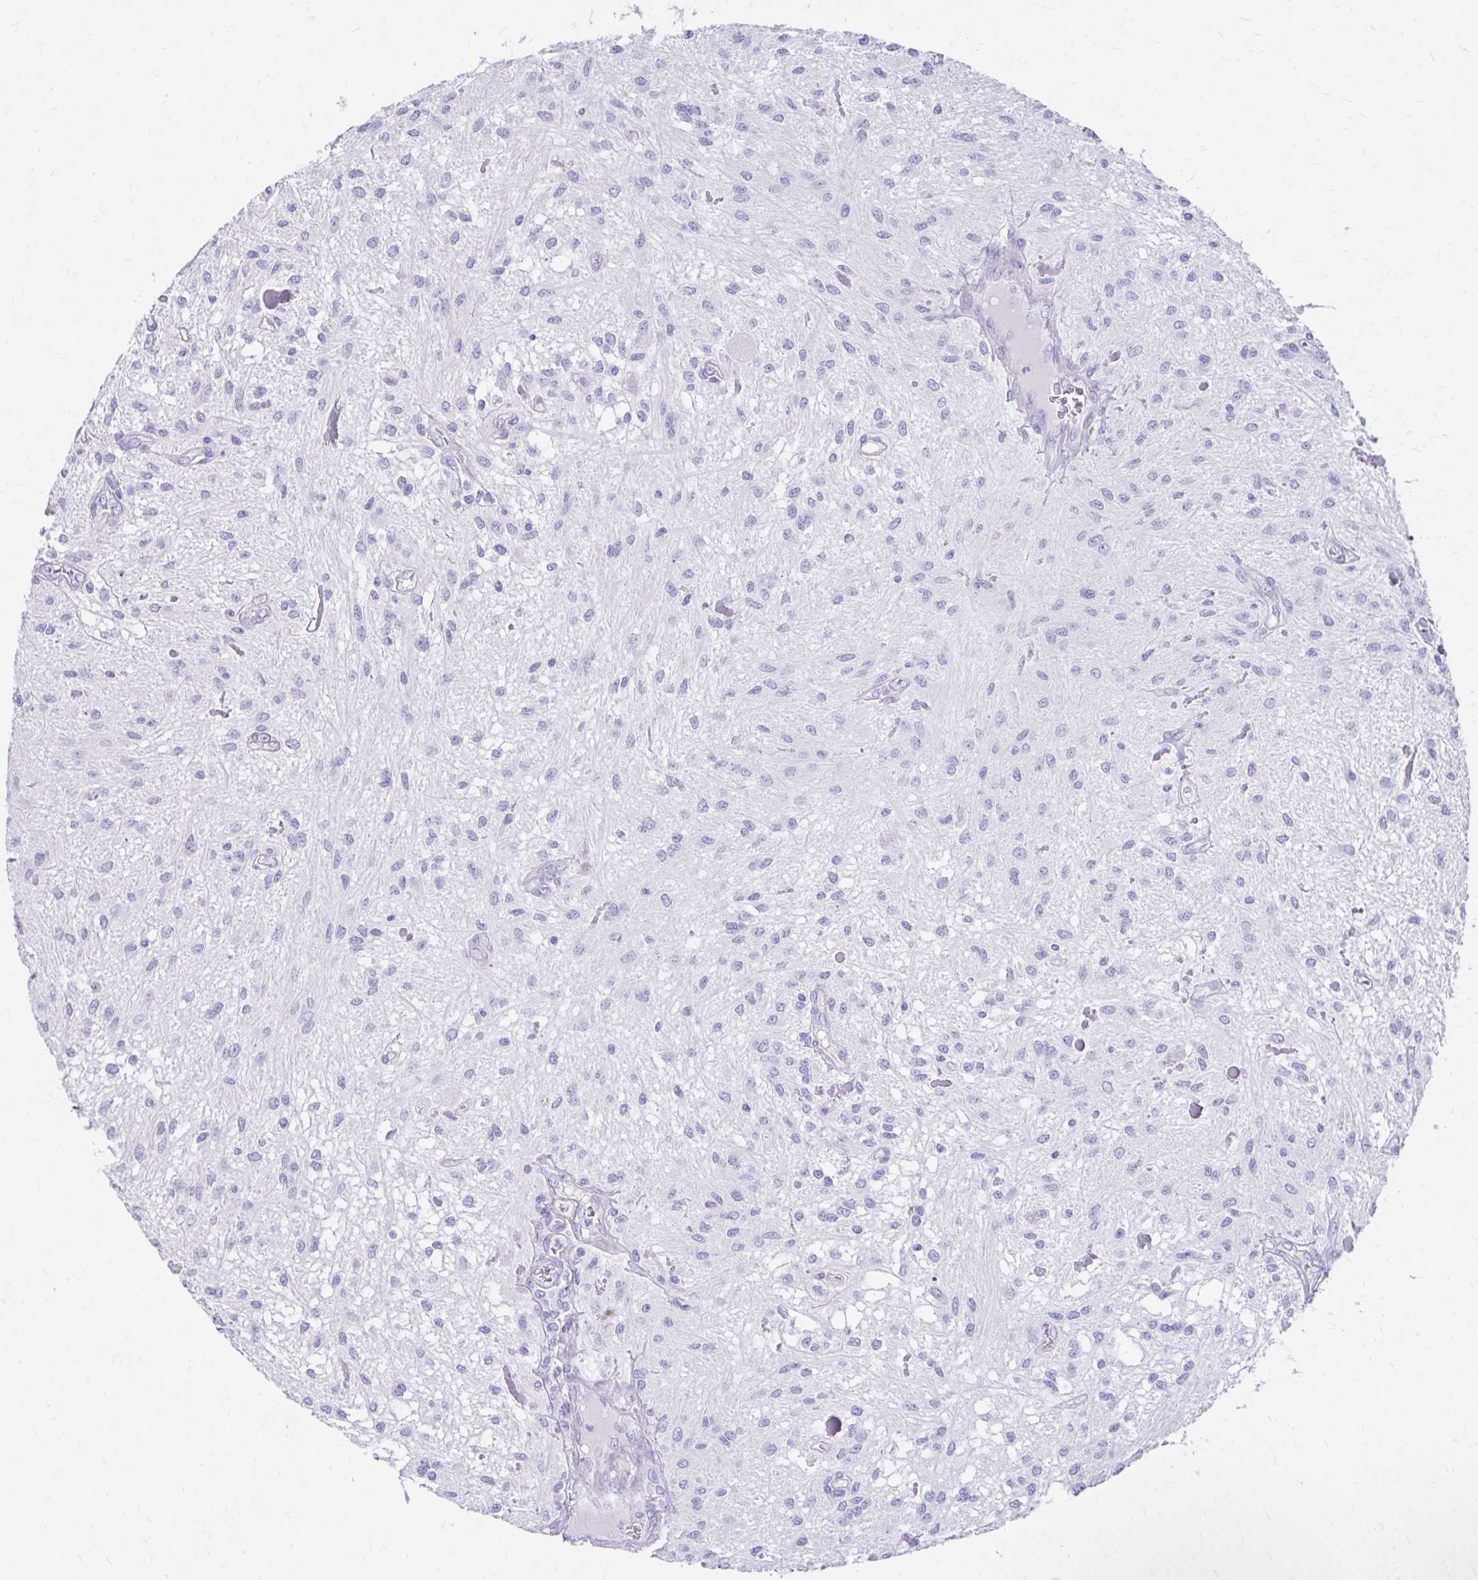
{"staining": {"intensity": "negative", "quantity": "none", "location": "none"}, "tissue": "glioma", "cell_type": "Tumor cells", "image_type": "cancer", "snomed": [{"axis": "morphology", "description": "Glioma, malignant, Low grade"}, {"axis": "topography", "description": "Cerebellum"}], "caption": "The immunohistochemistry (IHC) photomicrograph has no significant staining in tumor cells of glioma tissue.", "gene": "KRIT1", "patient": {"sex": "female", "age": 14}}